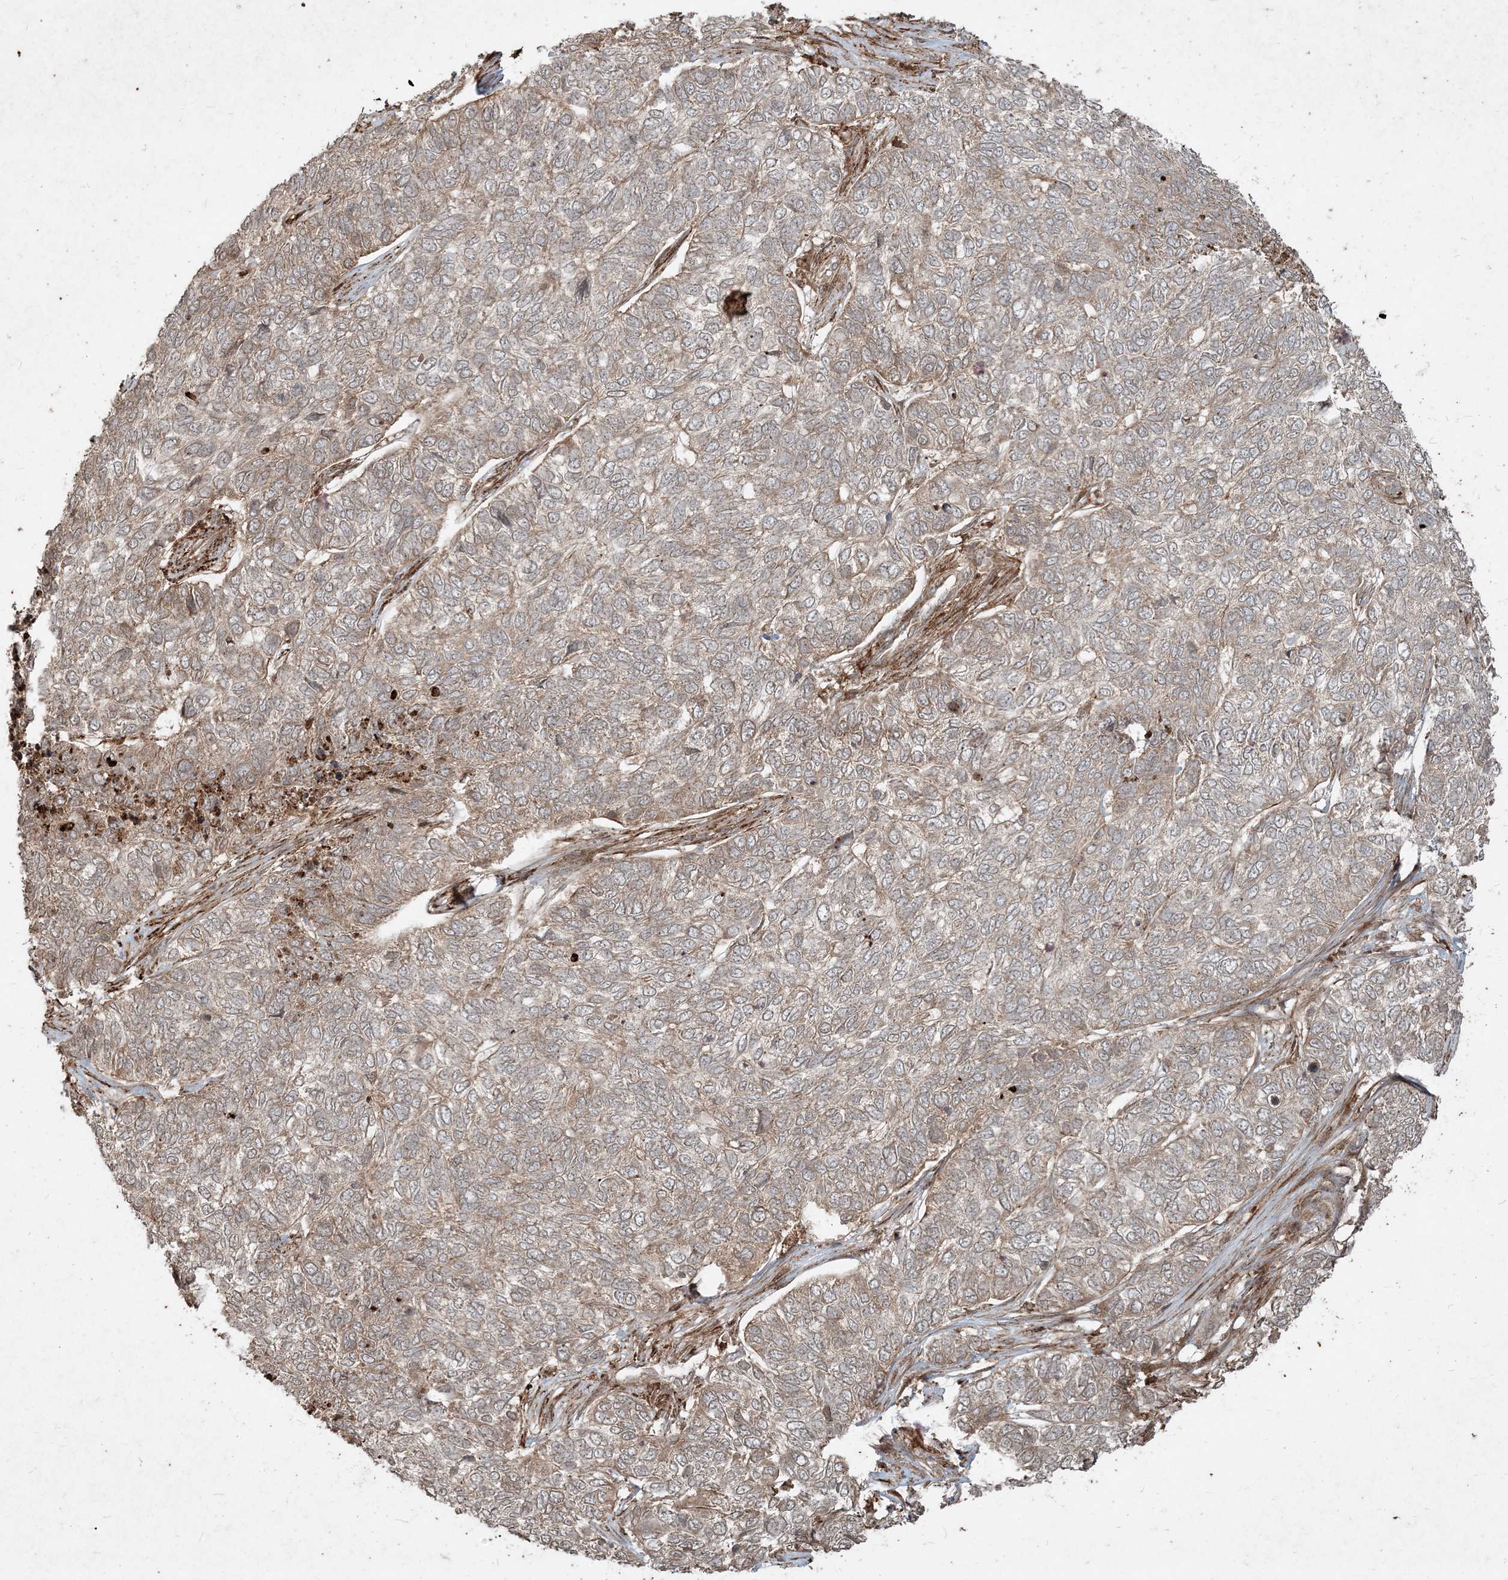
{"staining": {"intensity": "weak", "quantity": "25%-75%", "location": "cytoplasmic/membranous"}, "tissue": "skin cancer", "cell_type": "Tumor cells", "image_type": "cancer", "snomed": [{"axis": "morphology", "description": "Basal cell carcinoma"}, {"axis": "topography", "description": "Skin"}], "caption": "Protein staining of skin cancer (basal cell carcinoma) tissue shows weak cytoplasmic/membranous positivity in about 25%-75% of tumor cells.", "gene": "NARS1", "patient": {"sex": "female", "age": 65}}